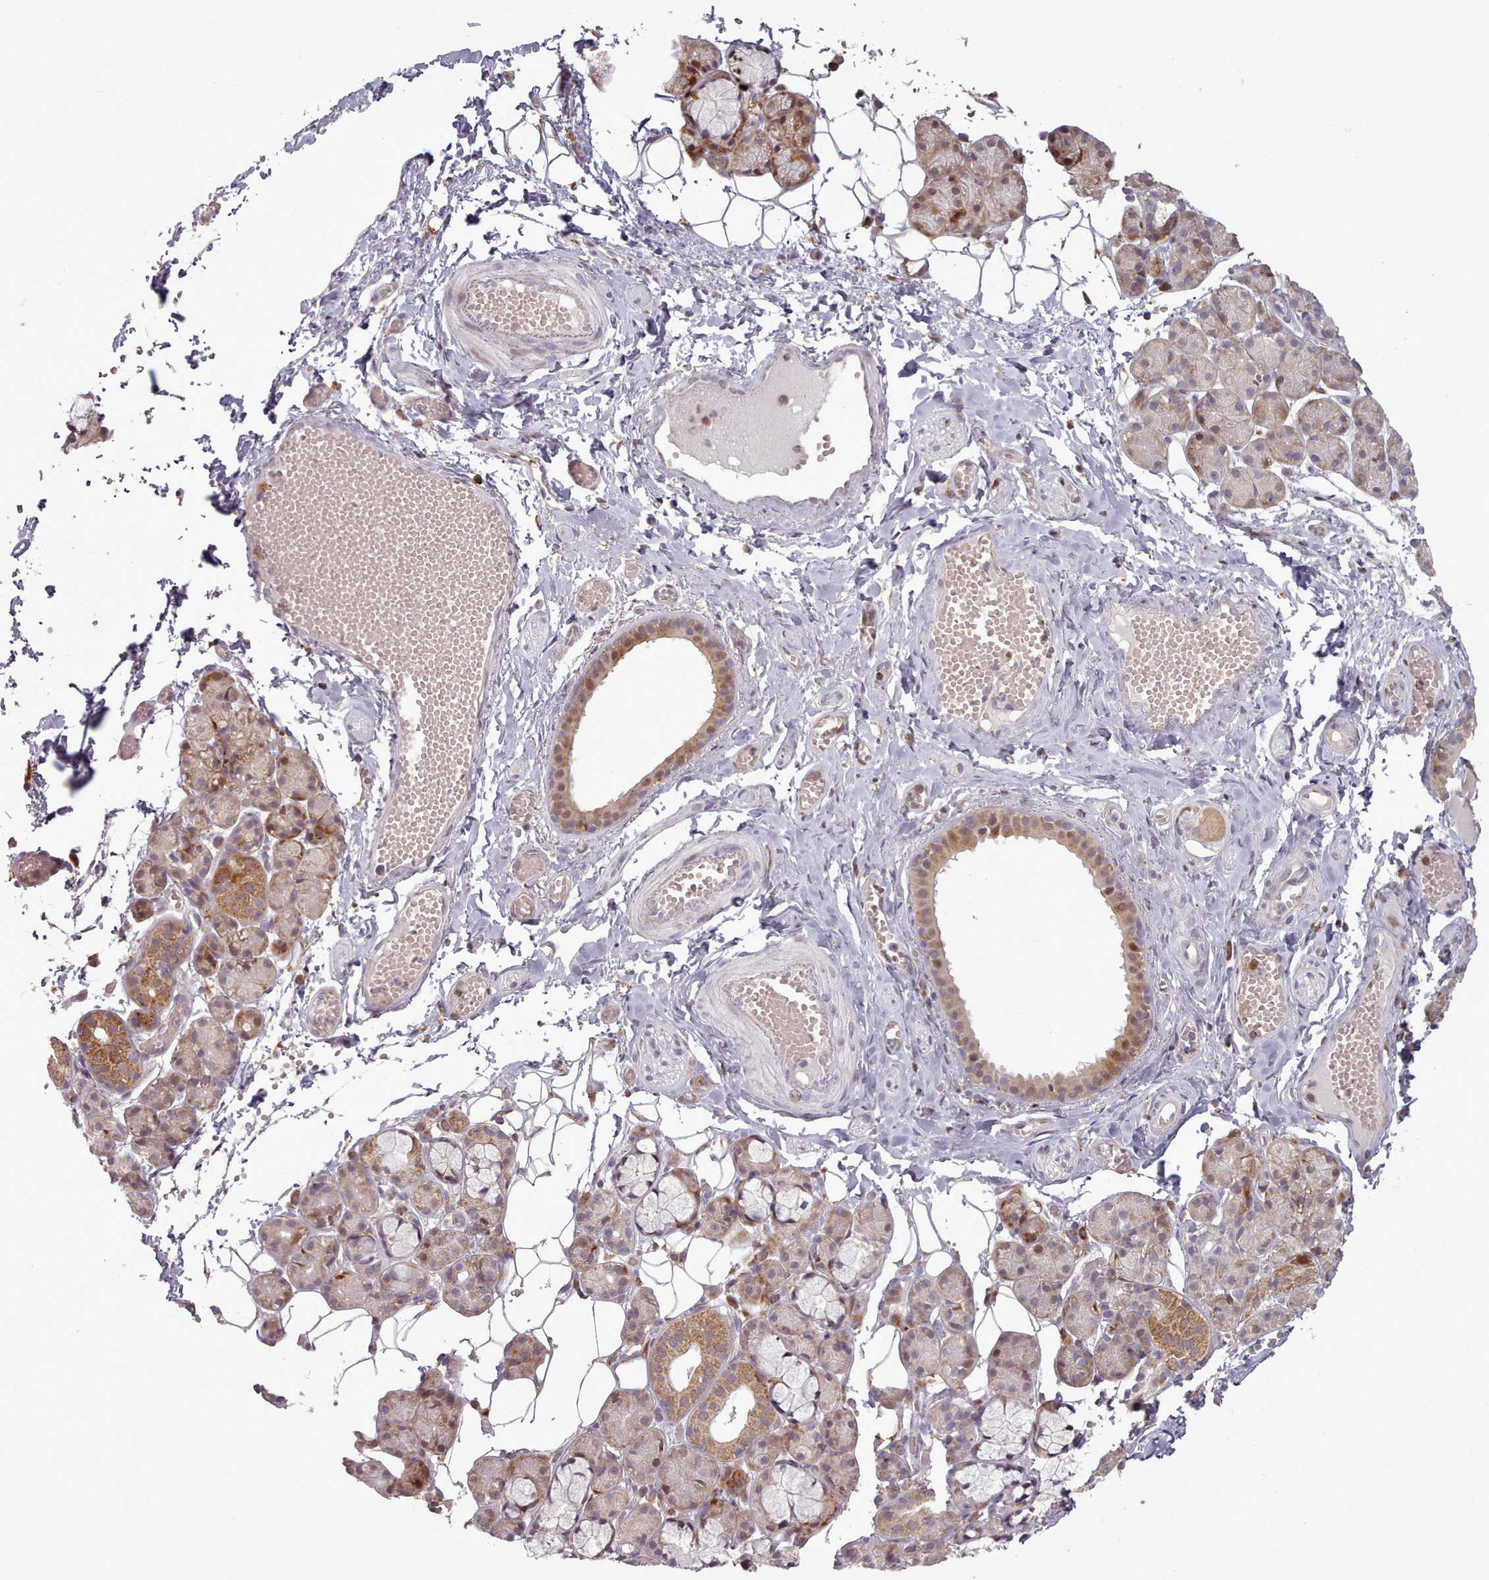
{"staining": {"intensity": "moderate", "quantity": "25%-75%", "location": "cytoplasmic/membranous"}, "tissue": "salivary gland", "cell_type": "Glandular cells", "image_type": "normal", "snomed": [{"axis": "morphology", "description": "Normal tissue, NOS"}, {"axis": "topography", "description": "Salivary gland"}], "caption": "A micrograph showing moderate cytoplasmic/membranous expression in about 25%-75% of glandular cells in normal salivary gland, as visualized by brown immunohistochemical staining.", "gene": "LGALS9B", "patient": {"sex": "male", "age": 63}}